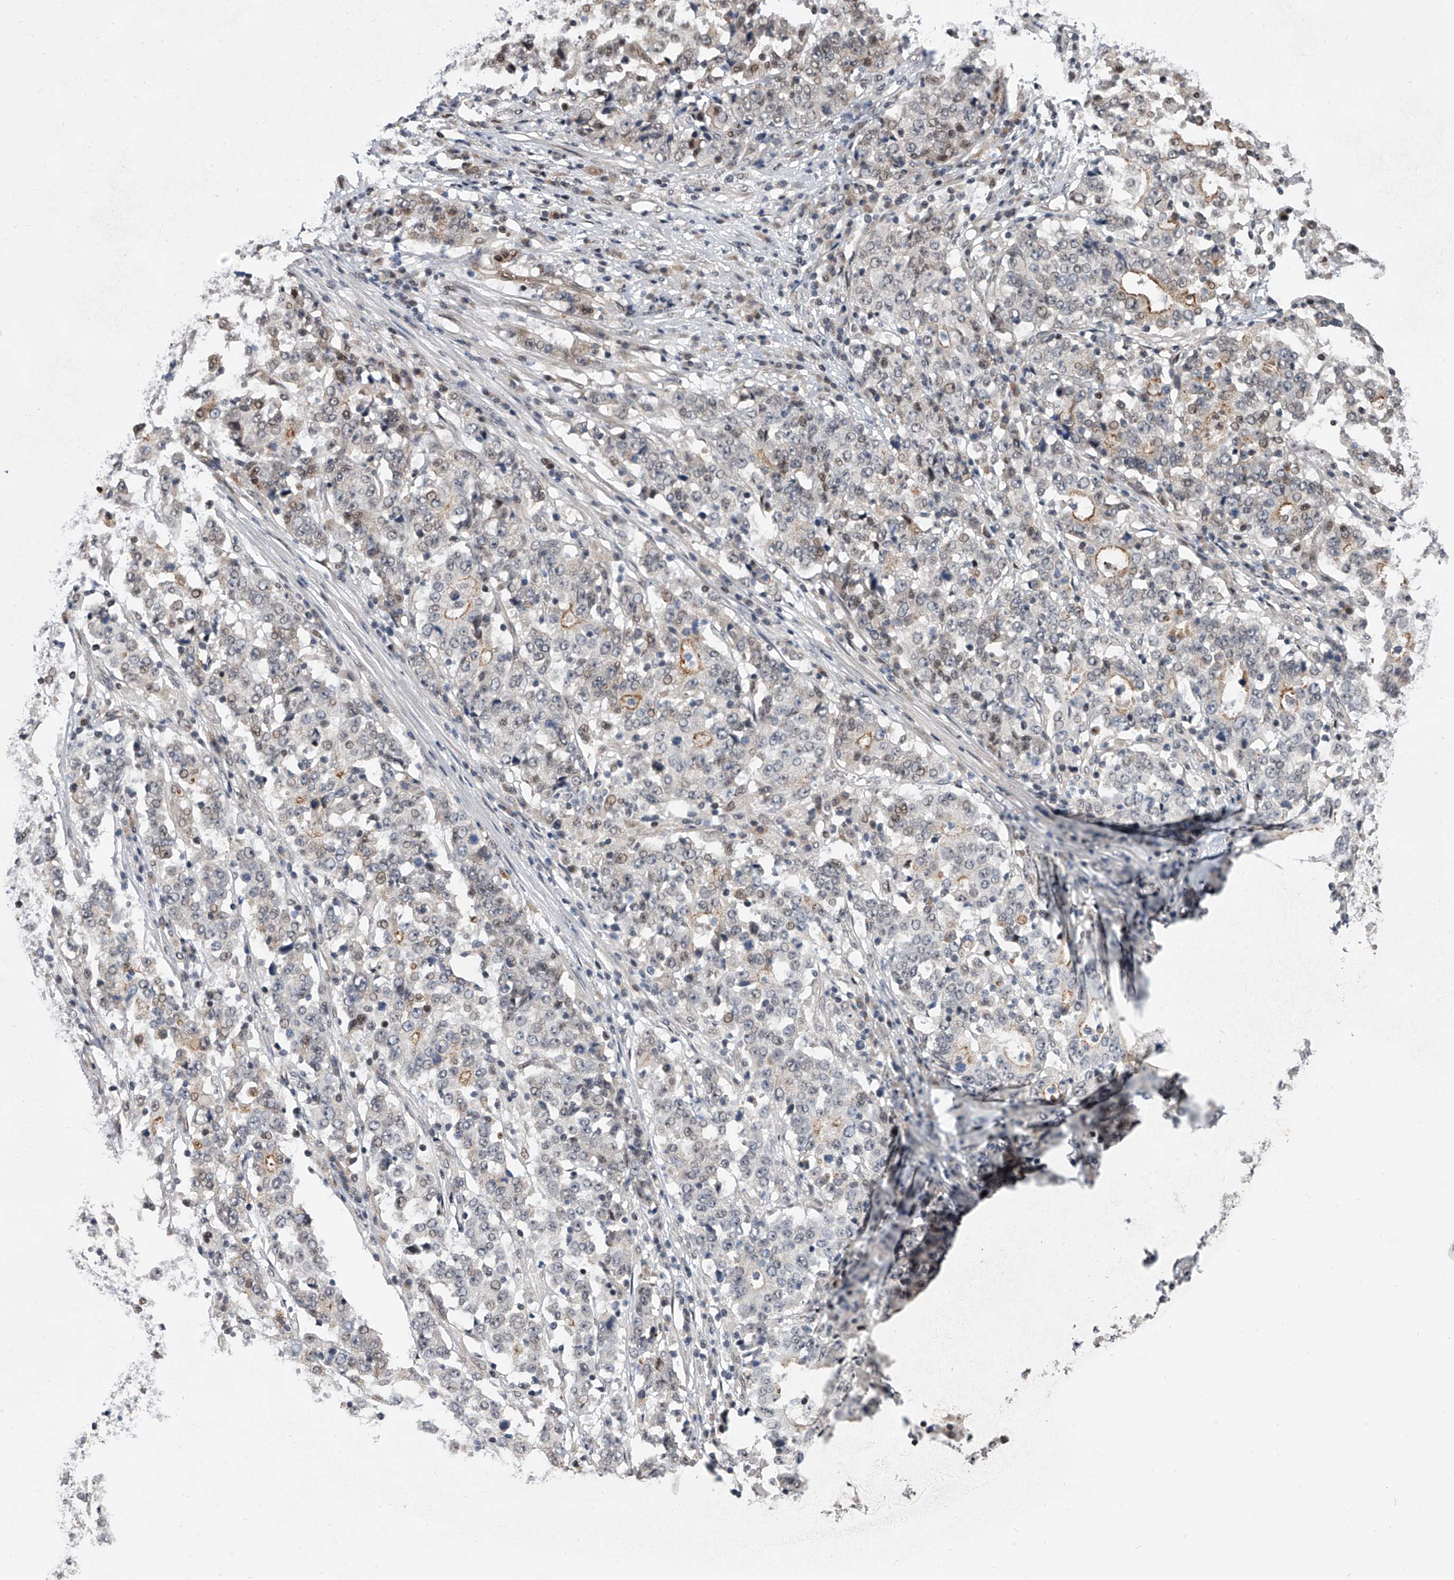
{"staining": {"intensity": "weak", "quantity": "<25%", "location": "cytoplasmic/membranous"}, "tissue": "stomach cancer", "cell_type": "Tumor cells", "image_type": "cancer", "snomed": [{"axis": "morphology", "description": "Adenocarcinoma, NOS"}, {"axis": "topography", "description": "Stomach"}], "caption": "High power microscopy micrograph of an immunohistochemistry photomicrograph of stomach adenocarcinoma, revealing no significant positivity in tumor cells.", "gene": "ZNF426", "patient": {"sex": "male", "age": 59}}